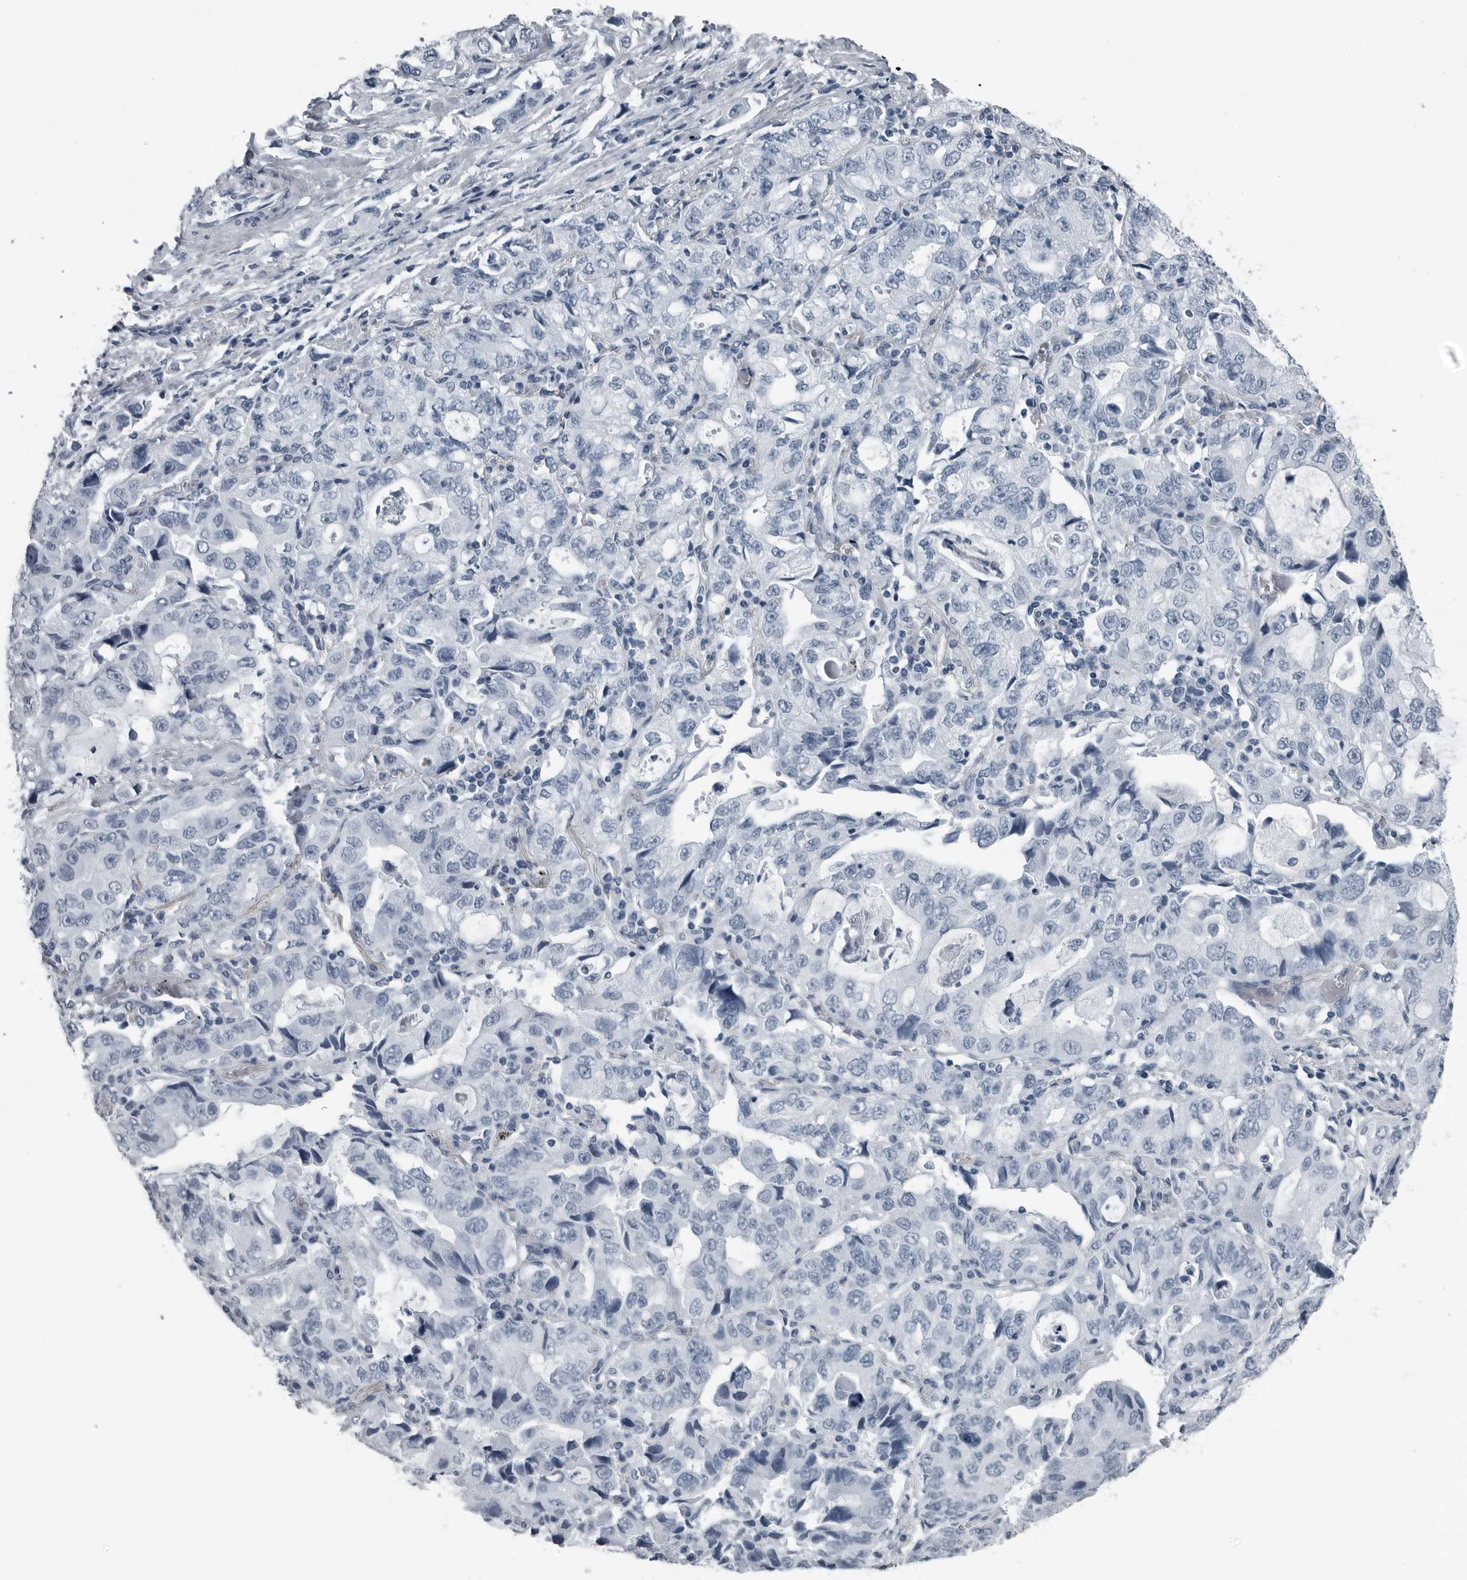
{"staining": {"intensity": "negative", "quantity": "none", "location": "none"}, "tissue": "lung cancer", "cell_type": "Tumor cells", "image_type": "cancer", "snomed": [{"axis": "morphology", "description": "Adenocarcinoma, NOS"}, {"axis": "topography", "description": "Lung"}], "caption": "A photomicrograph of adenocarcinoma (lung) stained for a protein demonstrates no brown staining in tumor cells. (DAB (3,3'-diaminobenzidine) IHC, high magnification).", "gene": "PRSS1", "patient": {"sex": "female", "age": 51}}